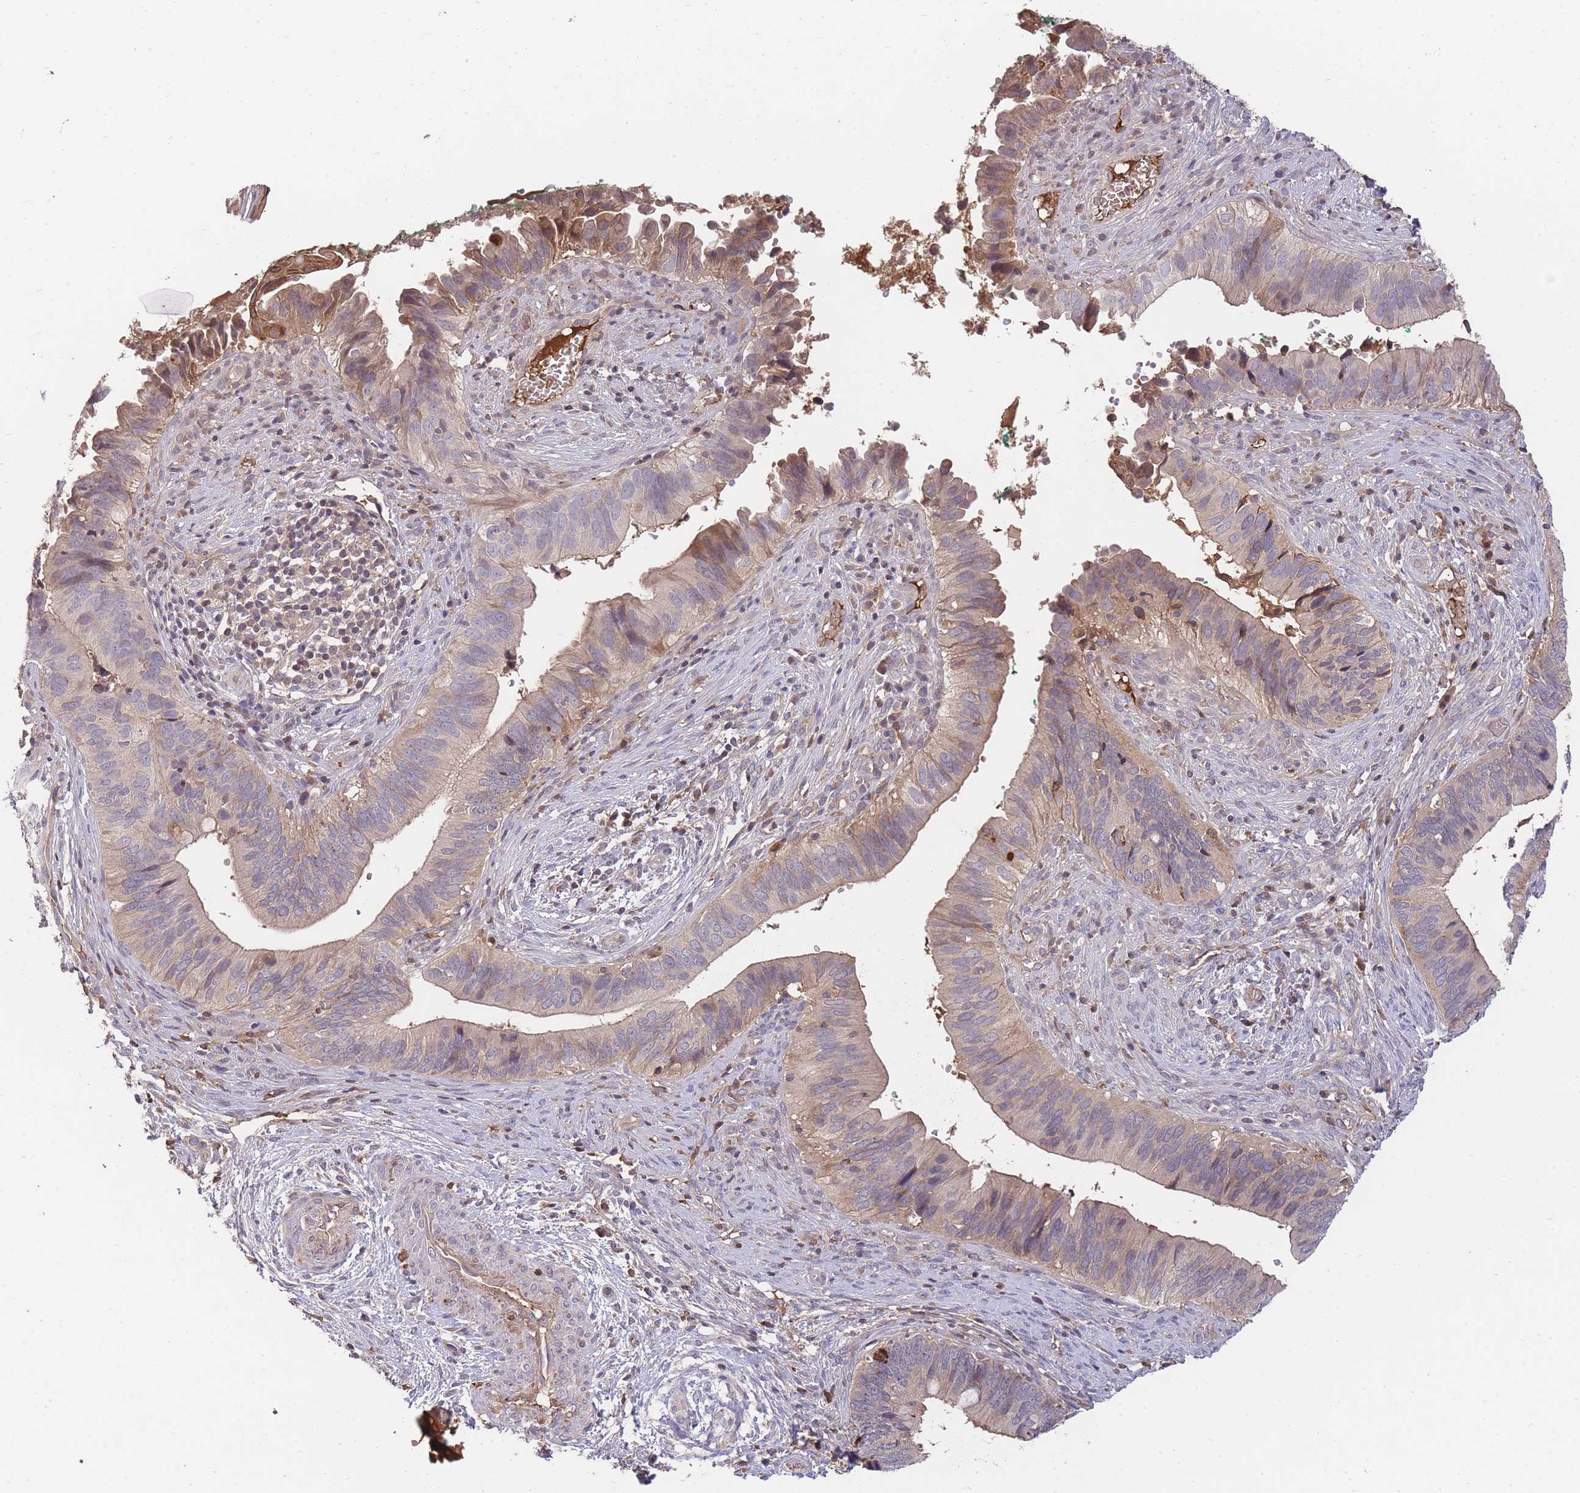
{"staining": {"intensity": "weak", "quantity": ">75%", "location": "cytoplasmic/membranous"}, "tissue": "cervical cancer", "cell_type": "Tumor cells", "image_type": "cancer", "snomed": [{"axis": "morphology", "description": "Adenocarcinoma, NOS"}, {"axis": "topography", "description": "Cervix"}], "caption": "Immunohistochemistry staining of cervical cancer (adenocarcinoma), which exhibits low levels of weak cytoplasmic/membranous expression in about >75% of tumor cells indicating weak cytoplasmic/membranous protein staining. The staining was performed using DAB (brown) for protein detection and nuclei were counterstained in hematoxylin (blue).", "gene": "RALGDS", "patient": {"sex": "female", "age": 42}}